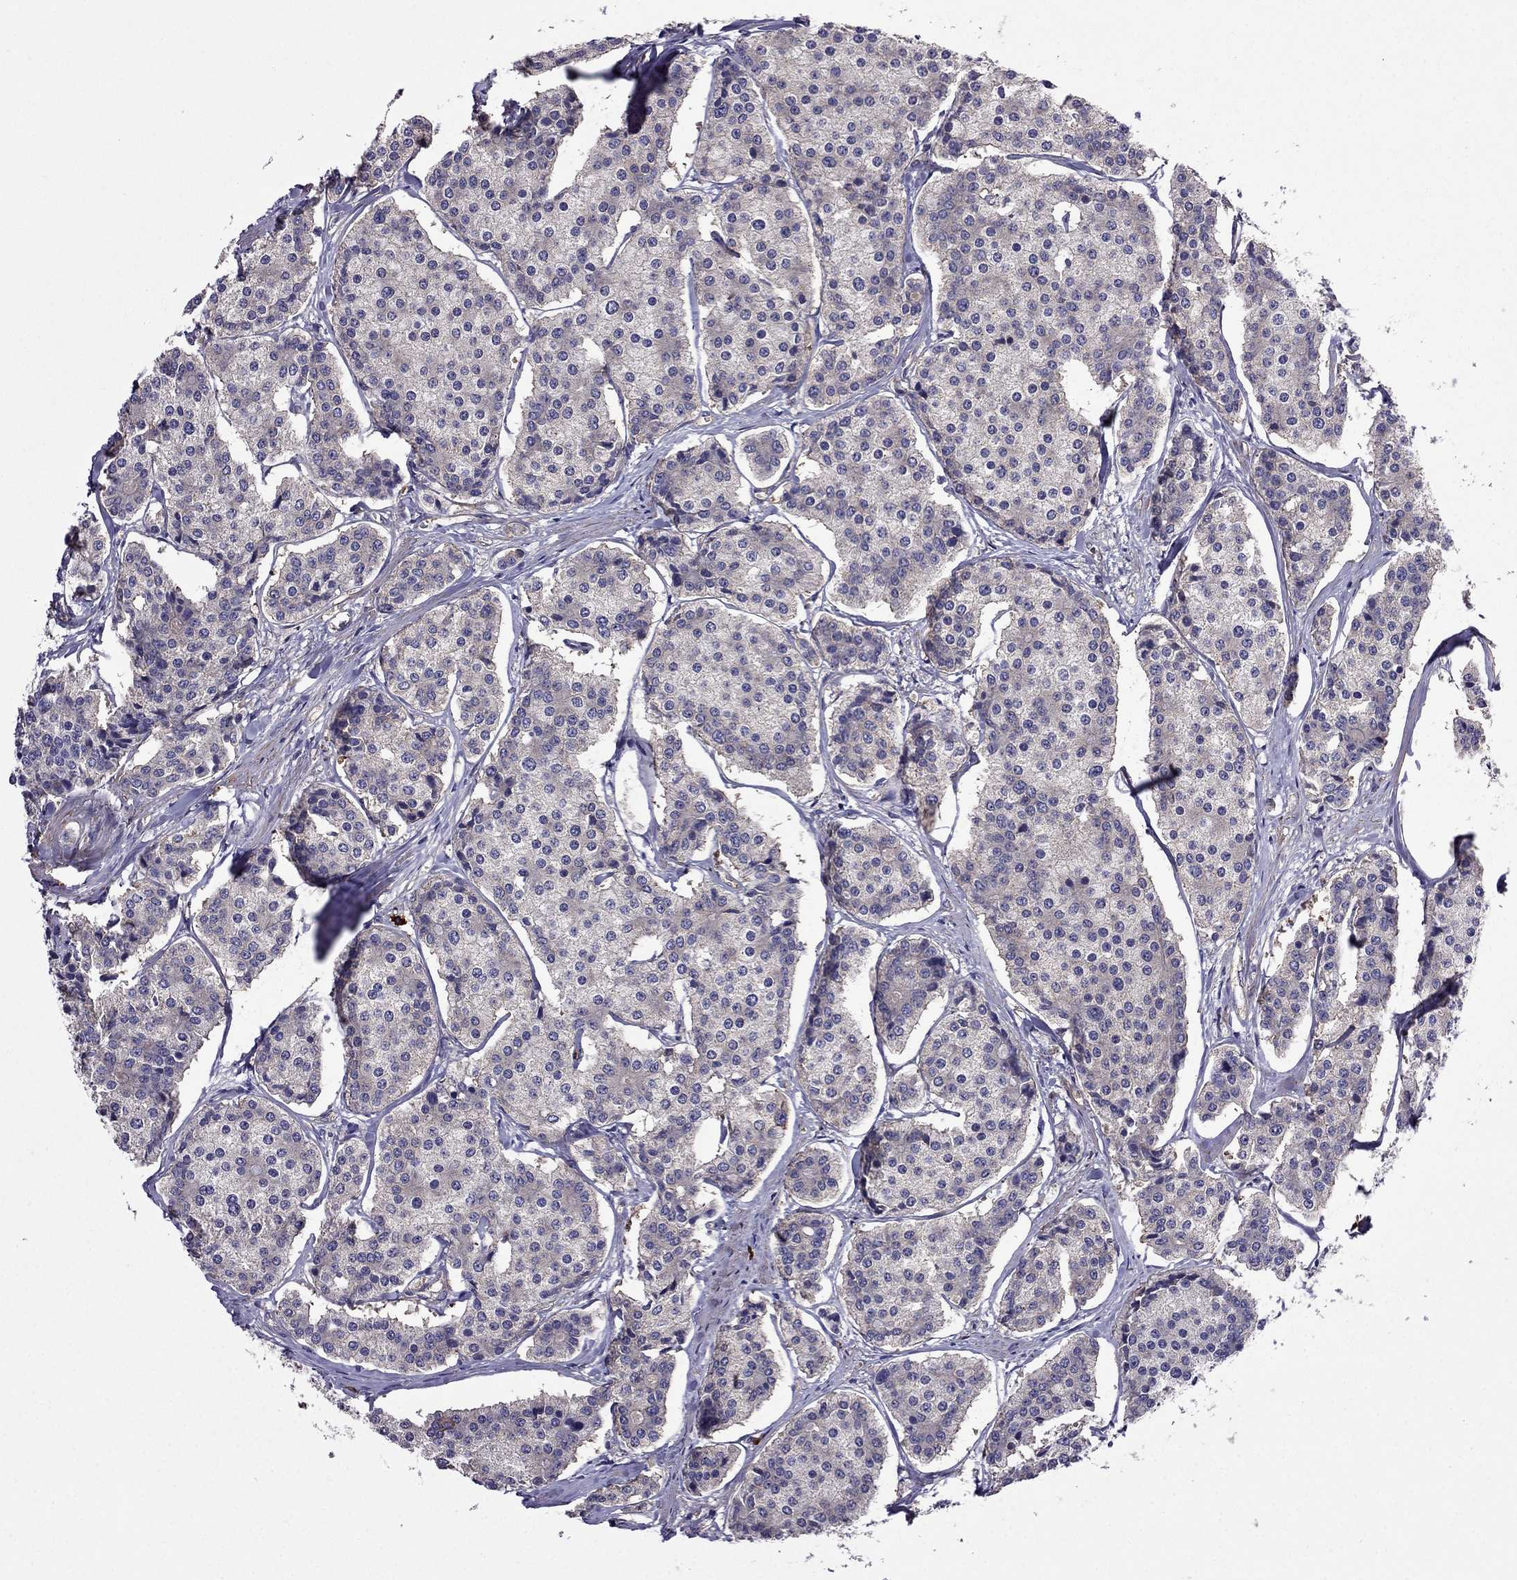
{"staining": {"intensity": "negative", "quantity": "none", "location": "none"}, "tissue": "carcinoid", "cell_type": "Tumor cells", "image_type": "cancer", "snomed": [{"axis": "morphology", "description": "Carcinoid, malignant, NOS"}, {"axis": "topography", "description": "Small intestine"}], "caption": "Histopathology image shows no significant protein expression in tumor cells of carcinoid (malignant).", "gene": "ITGB1", "patient": {"sex": "female", "age": 65}}